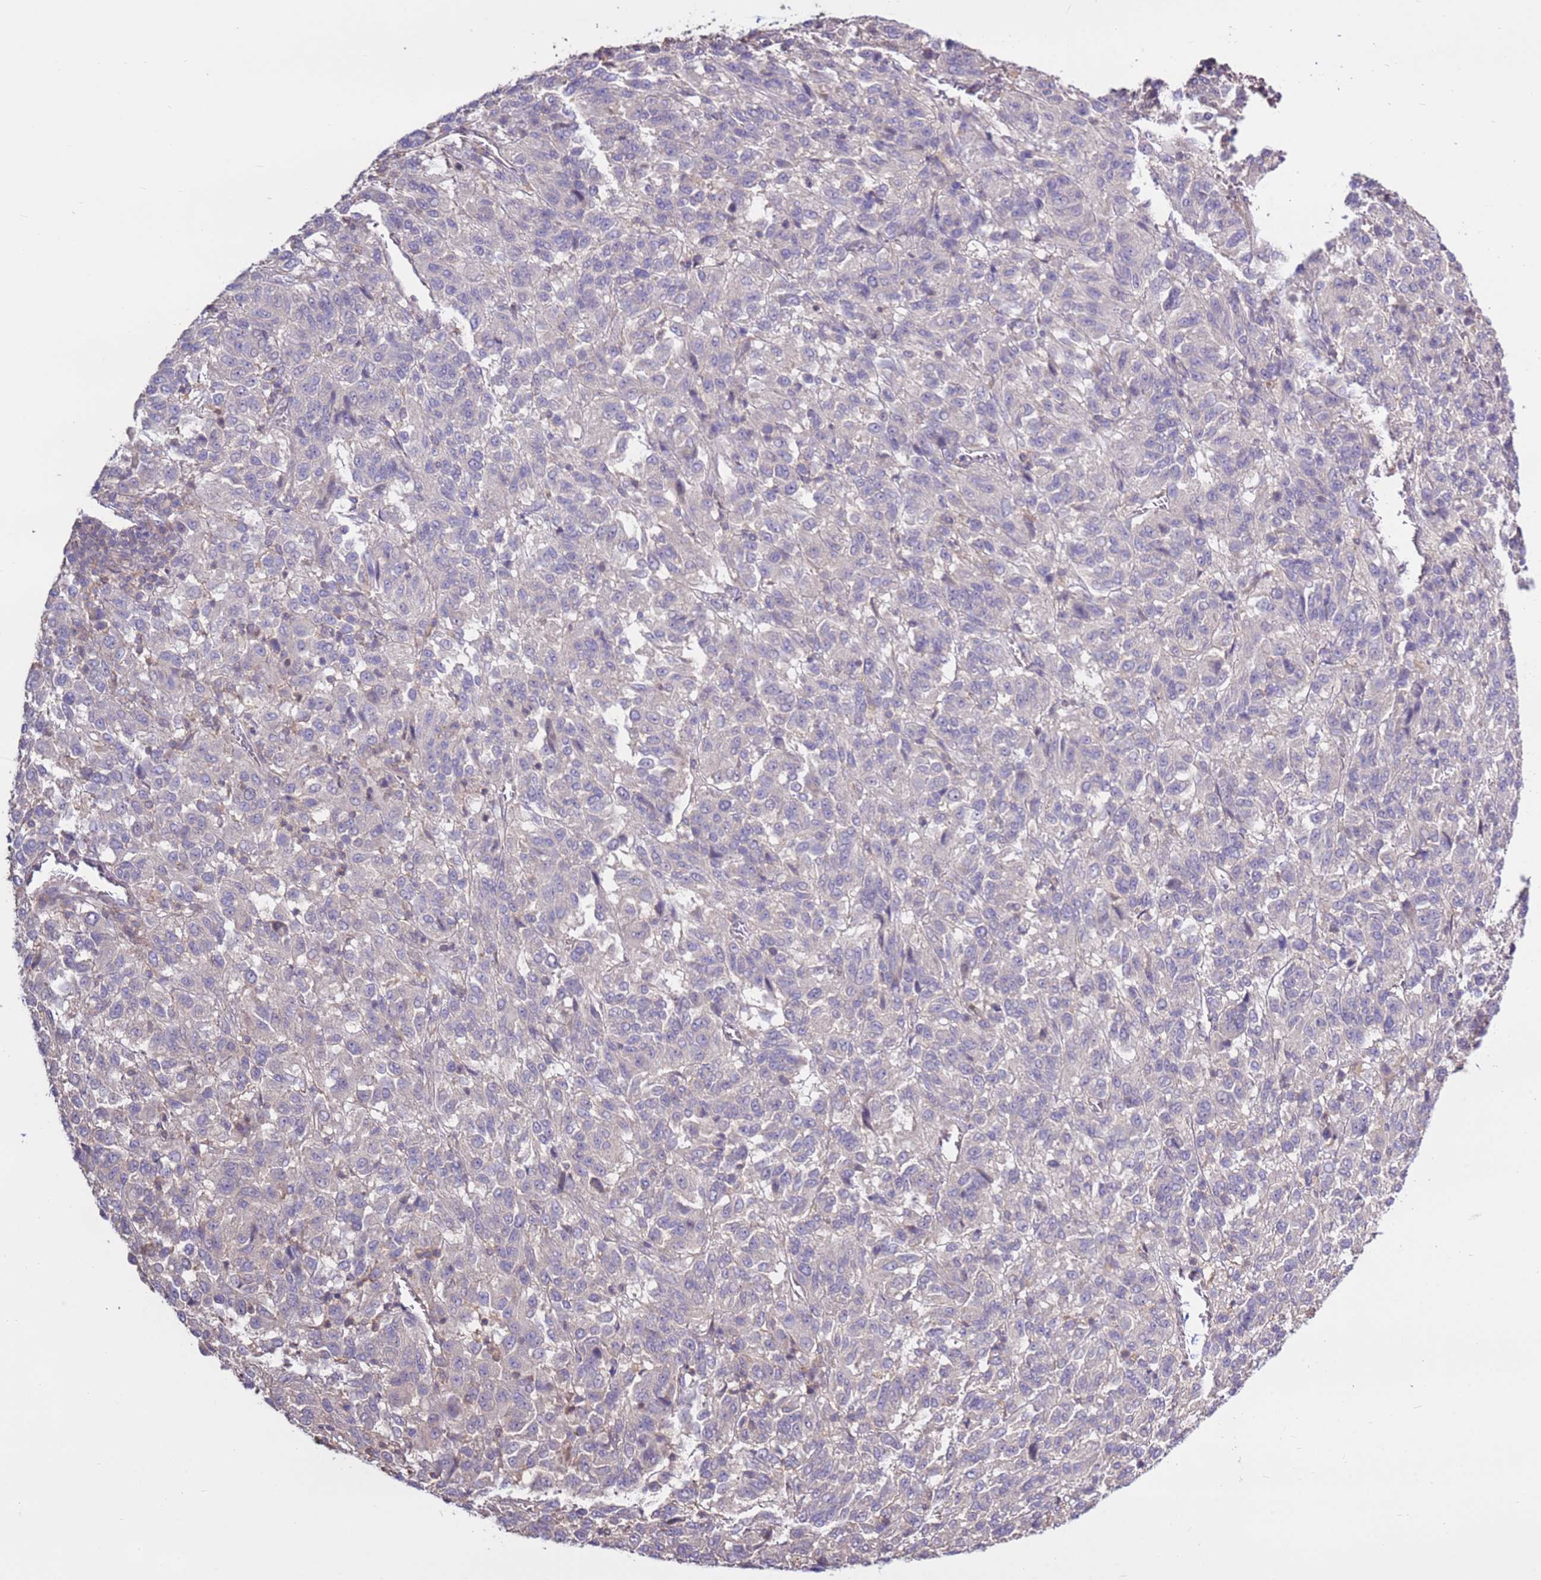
{"staining": {"intensity": "negative", "quantity": "none", "location": "none"}, "tissue": "melanoma", "cell_type": "Tumor cells", "image_type": "cancer", "snomed": [{"axis": "morphology", "description": "Malignant melanoma, Metastatic site"}, {"axis": "topography", "description": "Lung"}], "caption": "Micrograph shows no protein expression in tumor cells of malignant melanoma (metastatic site) tissue.", "gene": "EVA1B", "patient": {"sex": "male", "age": 64}}